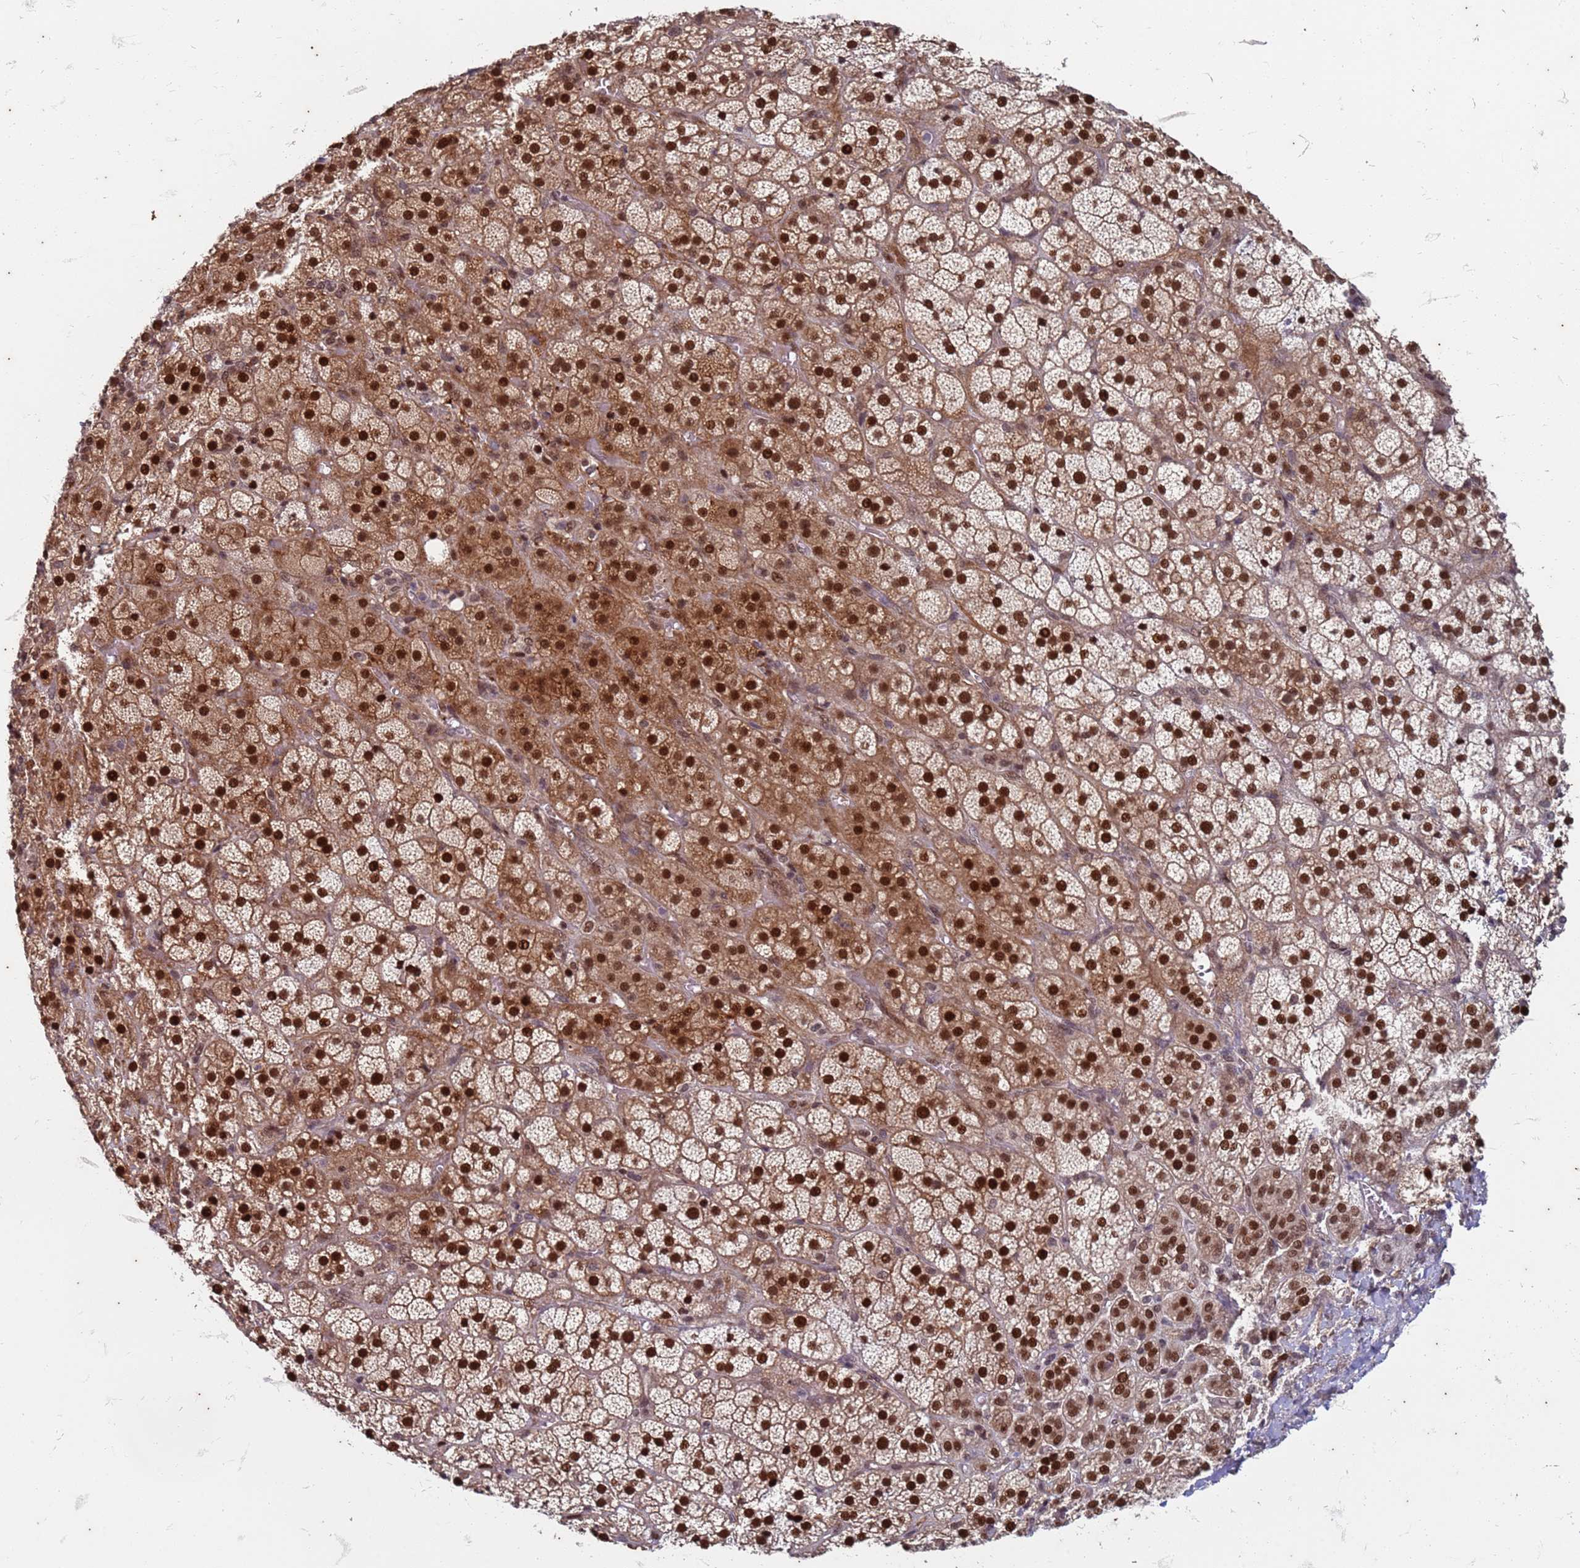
{"staining": {"intensity": "strong", "quantity": ">75%", "location": "nuclear"}, "tissue": "adrenal gland", "cell_type": "Glandular cells", "image_type": "normal", "snomed": [{"axis": "morphology", "description": "Normal tissue, NOS"}, {"axis": "topography", "description": "Adrenal gland"}], "caption": "IHC (DAB) staining of benign adrenal gland exhibits strong nuclear protein positivity in about >75% of glandular cells.", "gene": "TRMT6", "patient": {"sex": "female", "age": 70}}